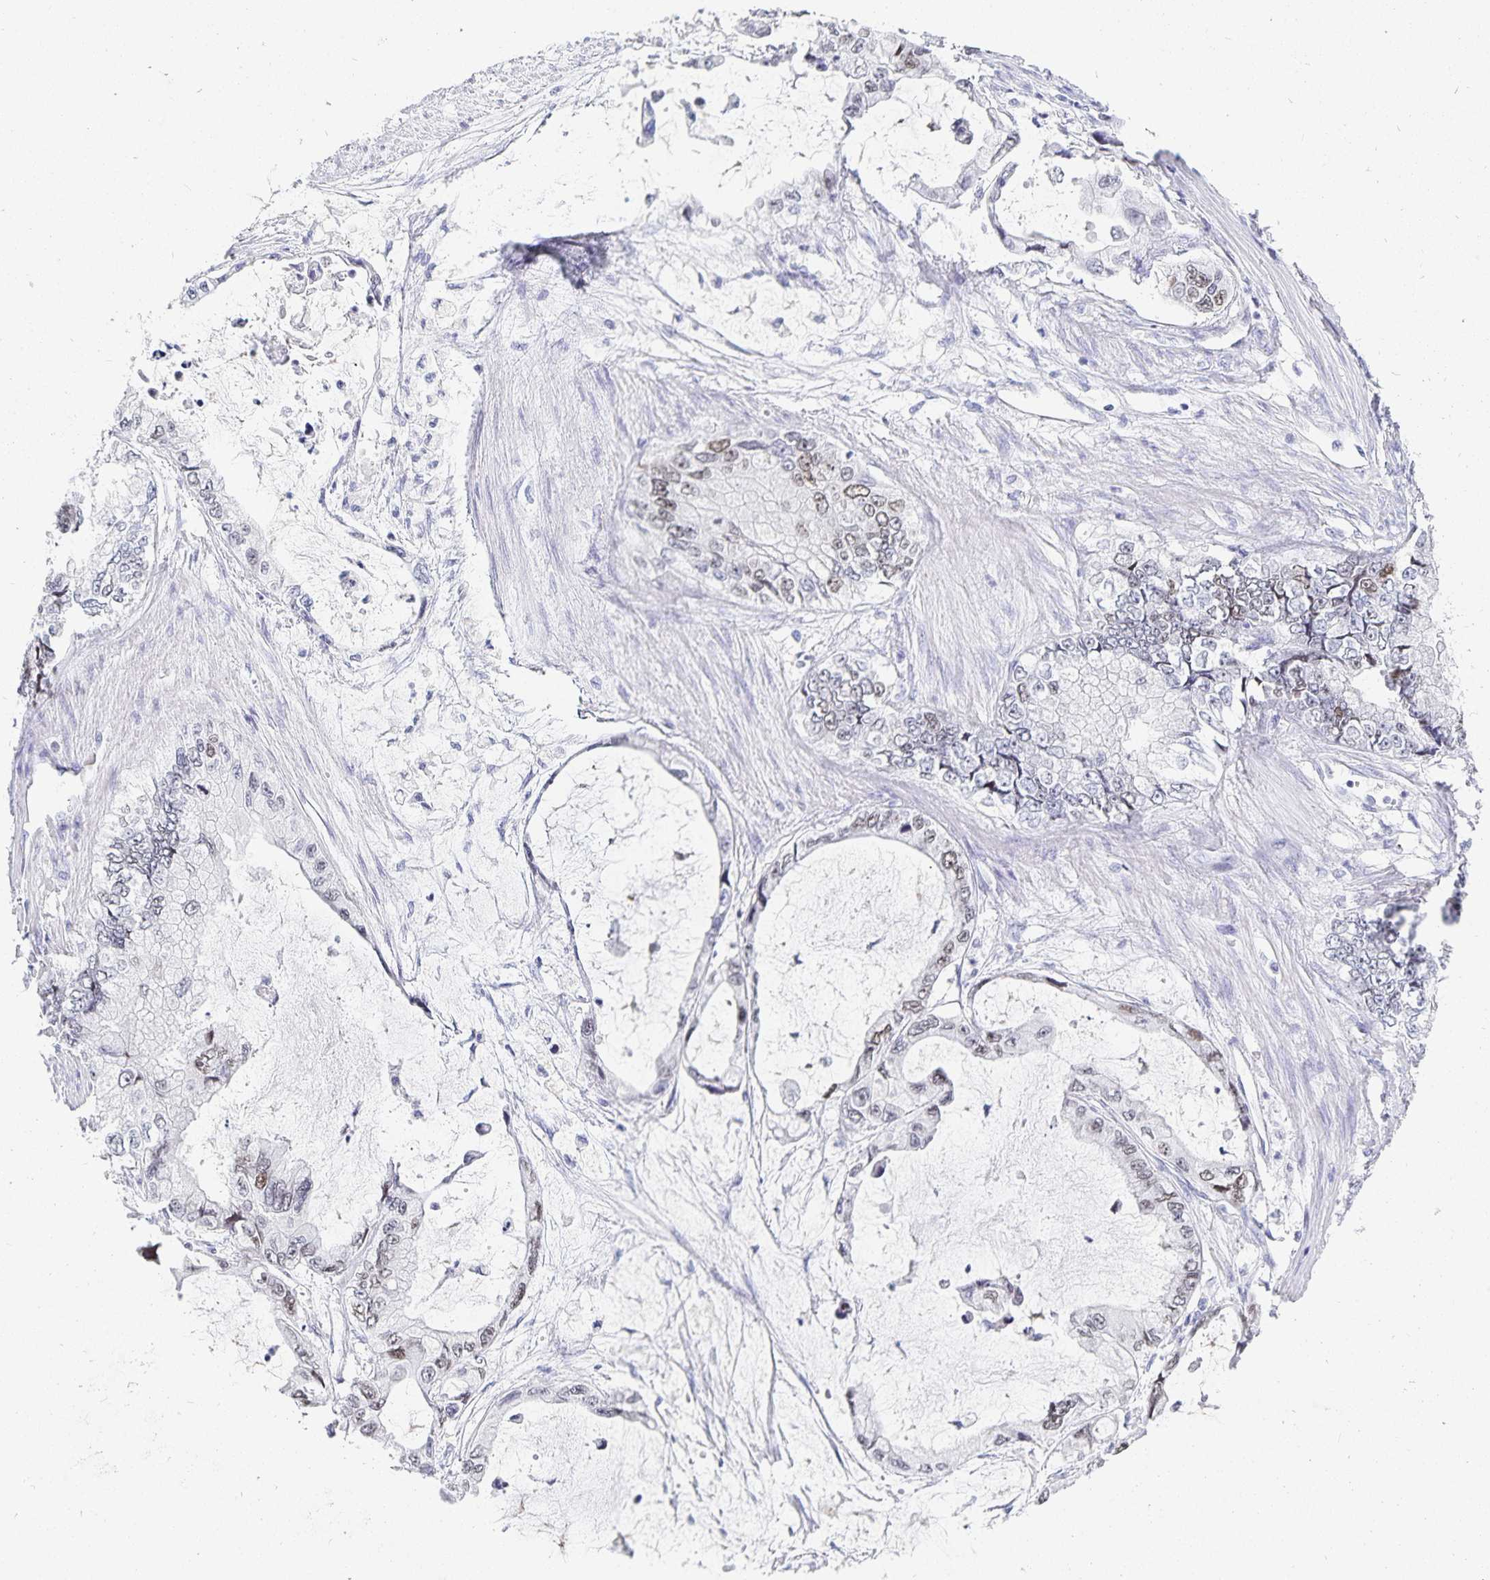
{"staining": {"intensity": "weak", "quantity": "<25%", "location": "nuclear"}, "tissue": "stomach cancer", "cell_type": "Tumor cells", "image_type": "cancer", "snomed": [{"axis": "morphology", "description": "Adenocarcinoma, NOS"}, {"axis": "topography", "description": "Pancreas"}, {"axis": "topography", "description": "Stomach, upper"}, {"axis": "topography", "description": "Stomach"}], "caption": "A photomicrograph of stomach cancer stained for a protein displays no brown staining in tumor cells.", "gene": "HMGB3", "patient": {"sex": "male", "age": 77}}